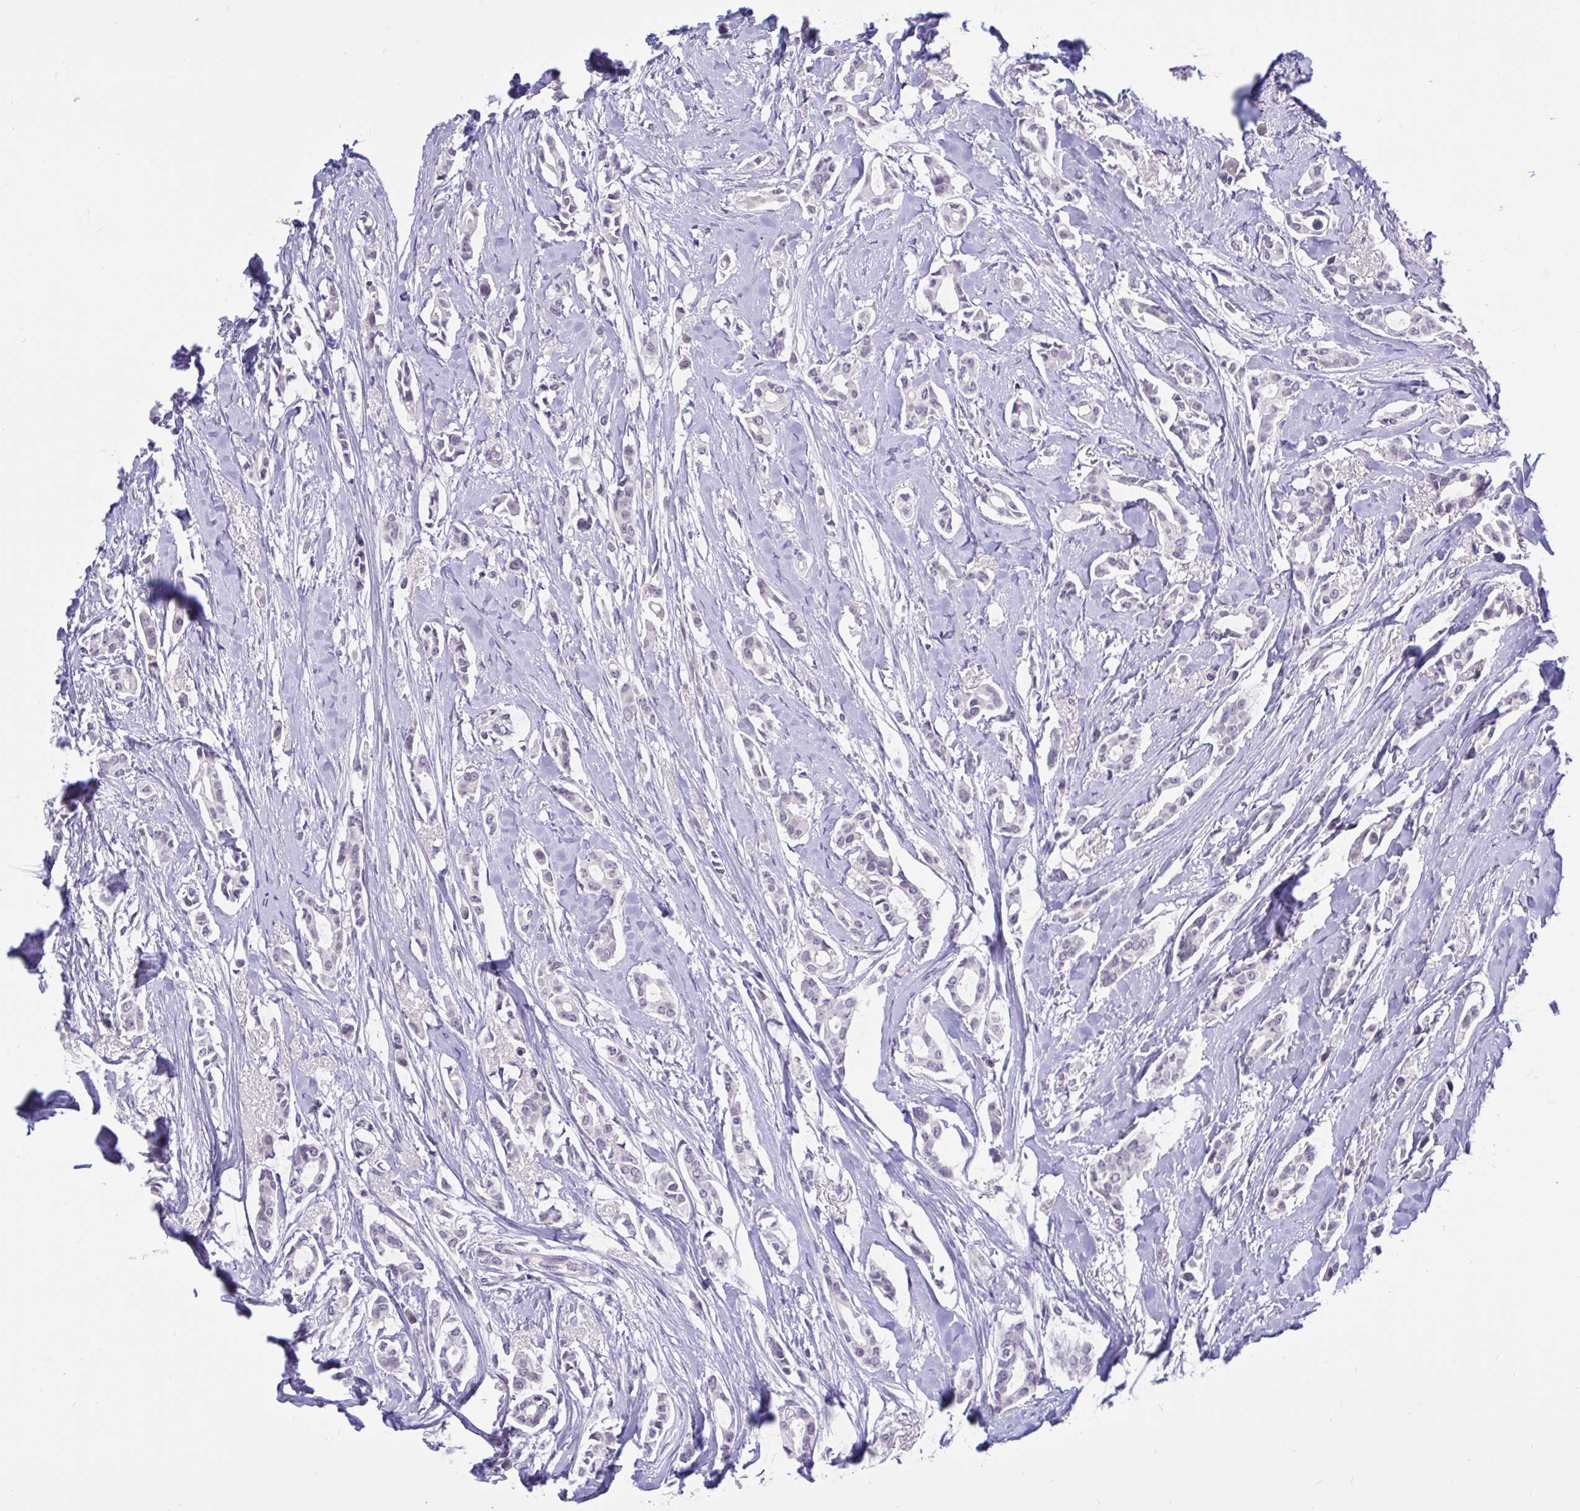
{"staining": {"intensity": "negative", "quantity": "none", "location": "none"}, "tissue": "breast cancer", "cell_type": "Tumor cells", "image_type": "cancer", "snomed": [{"axis": "morphology", "description": "Duct carcinoma"}, {"axis": "topography", "description": "Breast"}], "caption": "The immunohistochemistry (IHC) photomicrograph has no significant positivity in tumor cells of breast cancer tissue.", "gene": "ARPP19", "patient": {"sex": "female", "age": 64}}